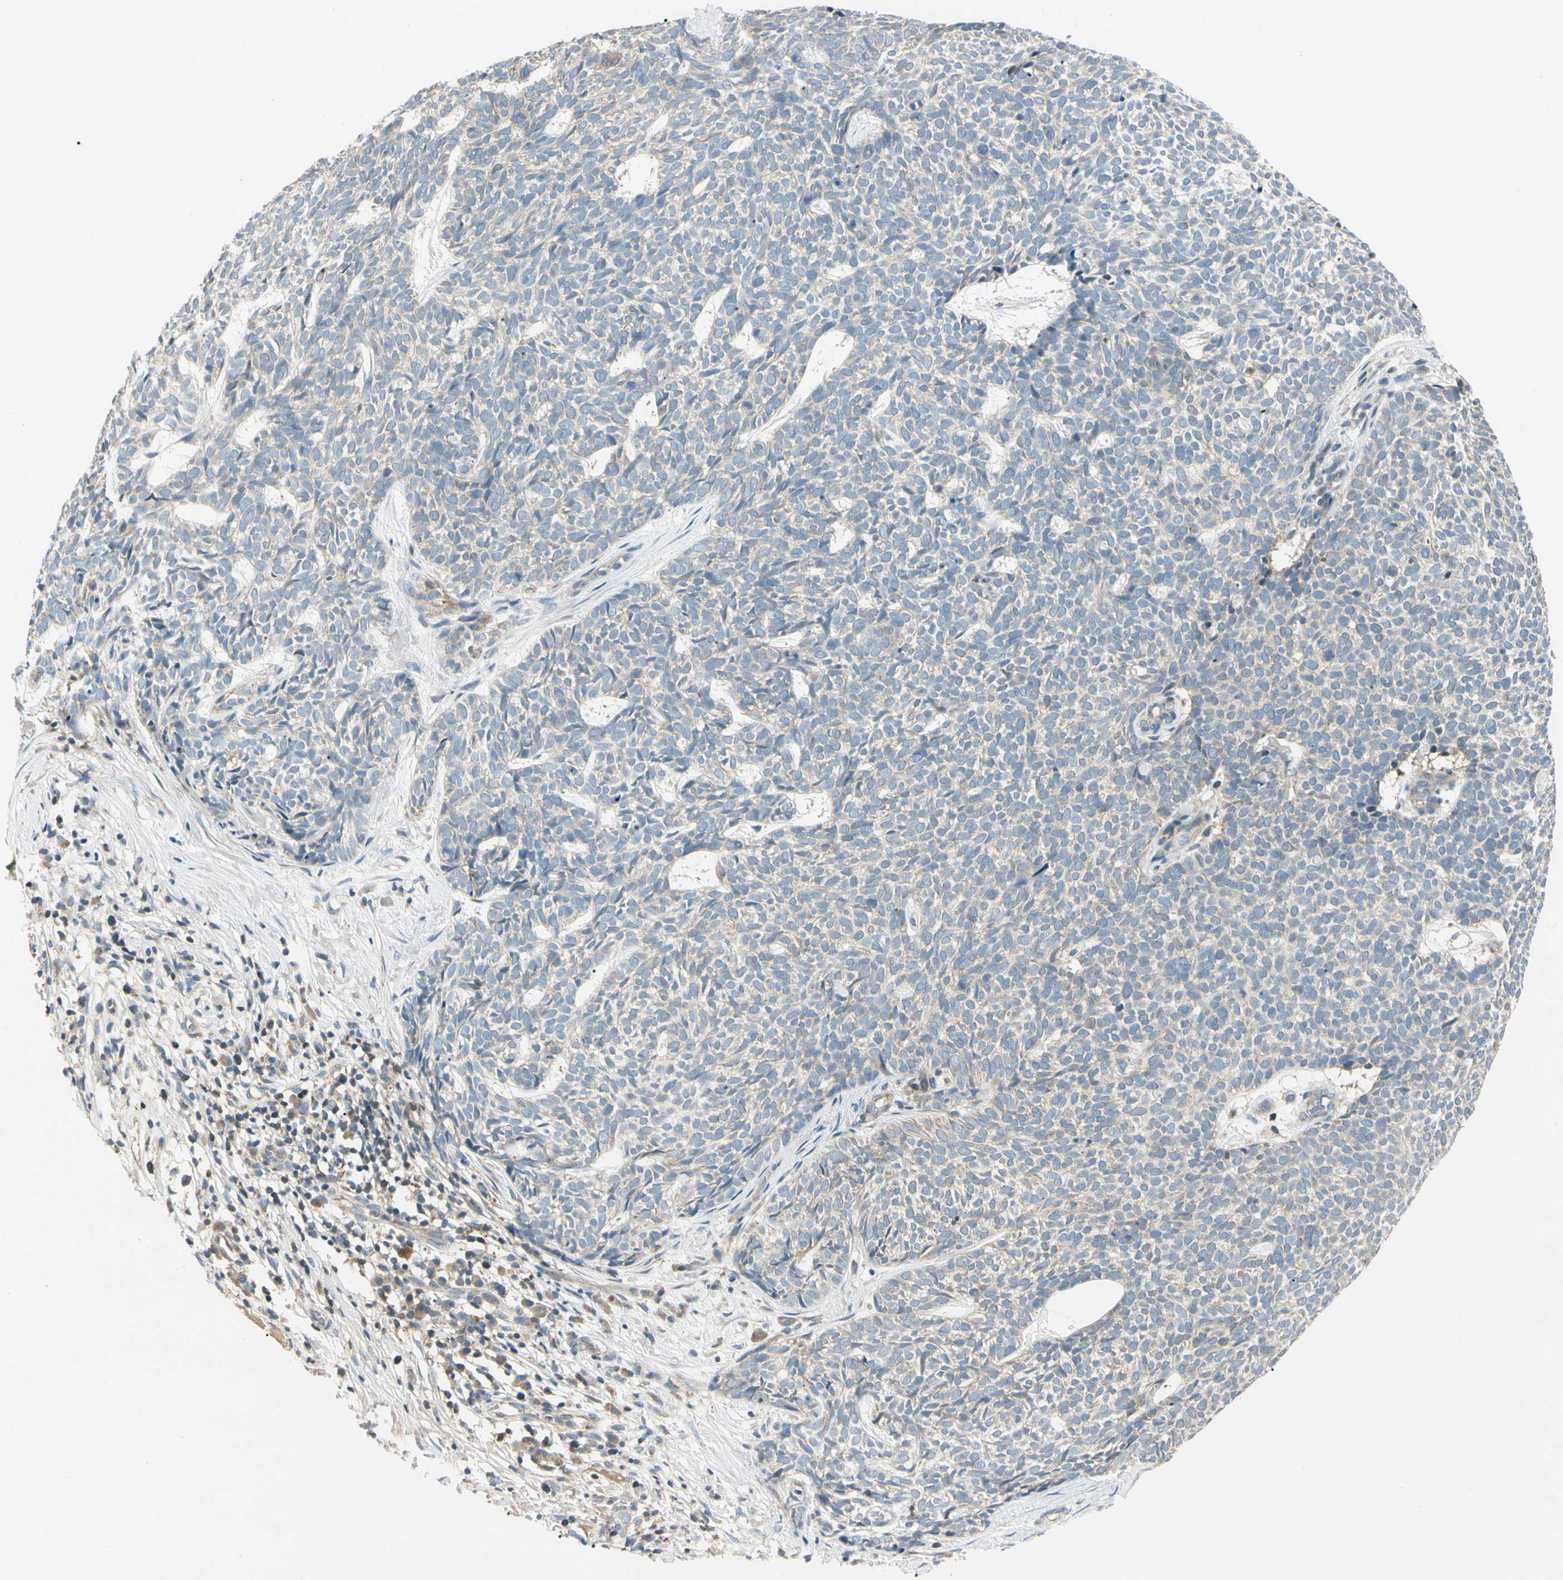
{"staining": {"intensity": "weak", "quantity": "25%-75%", "location": "cytoplasmic/membranous"}, "tissue": "skin cancer", "cell_type": "Tumor cells", "image_type": "cancer", "snomed": [{"axis": "morphology", "description": "Basal cell carcinoma"}, {"axis": "topography", "description": "Skin"}], "caption": "IHC (DAB (3,3'-diaminobenzidine)) staining of human basal cell carcinoma (skin) demonstrates weak cytoplasmic/membranous protein staining in about 25%-75% of tumor cells.", "gene": "CDH6", "patient": {"sex": "female", "age": 84}}